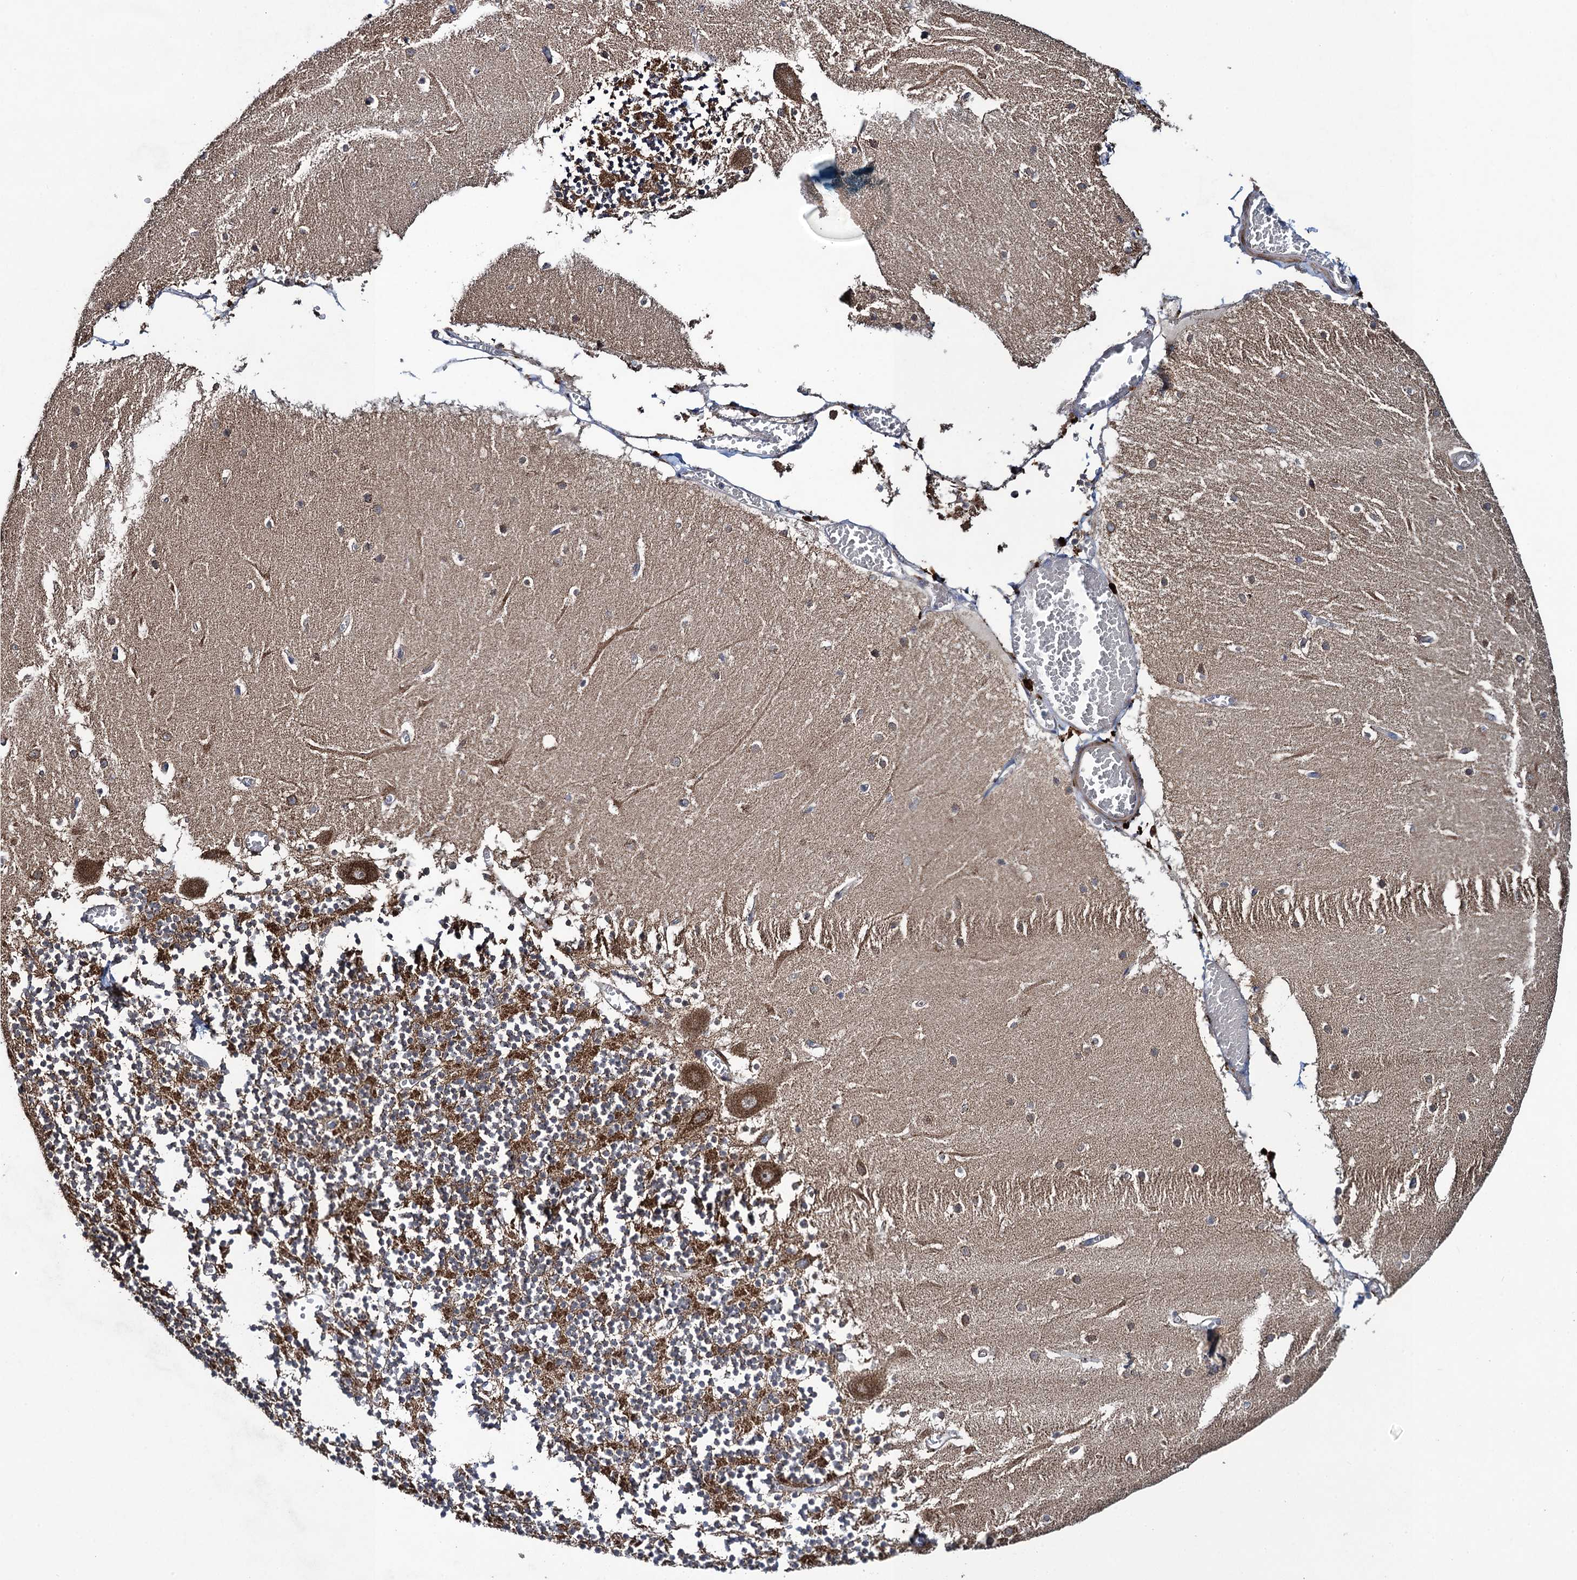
{"staining": {"intensity": "strong", "quantity": "<25%", "location": "cytoplasmic/membranous"}, "tissue": "cerebellum", "cell_type": "Cells in granular layer", "image_type": "normal", "snomed": [{"axis": "morphology", "description": "Normal tissue, NOS"}, {"axis": "topography", "description": "Cerebellum"}], "caption": "An image showing strong cytoplasmic/membranous expression in about <25% of cells in granular layer in unremarkable cerebellum, as visualized by brown immunohistochemical staining.", "gene": "TXNDC11", "patient": {"sex": "female", "age": 28}}